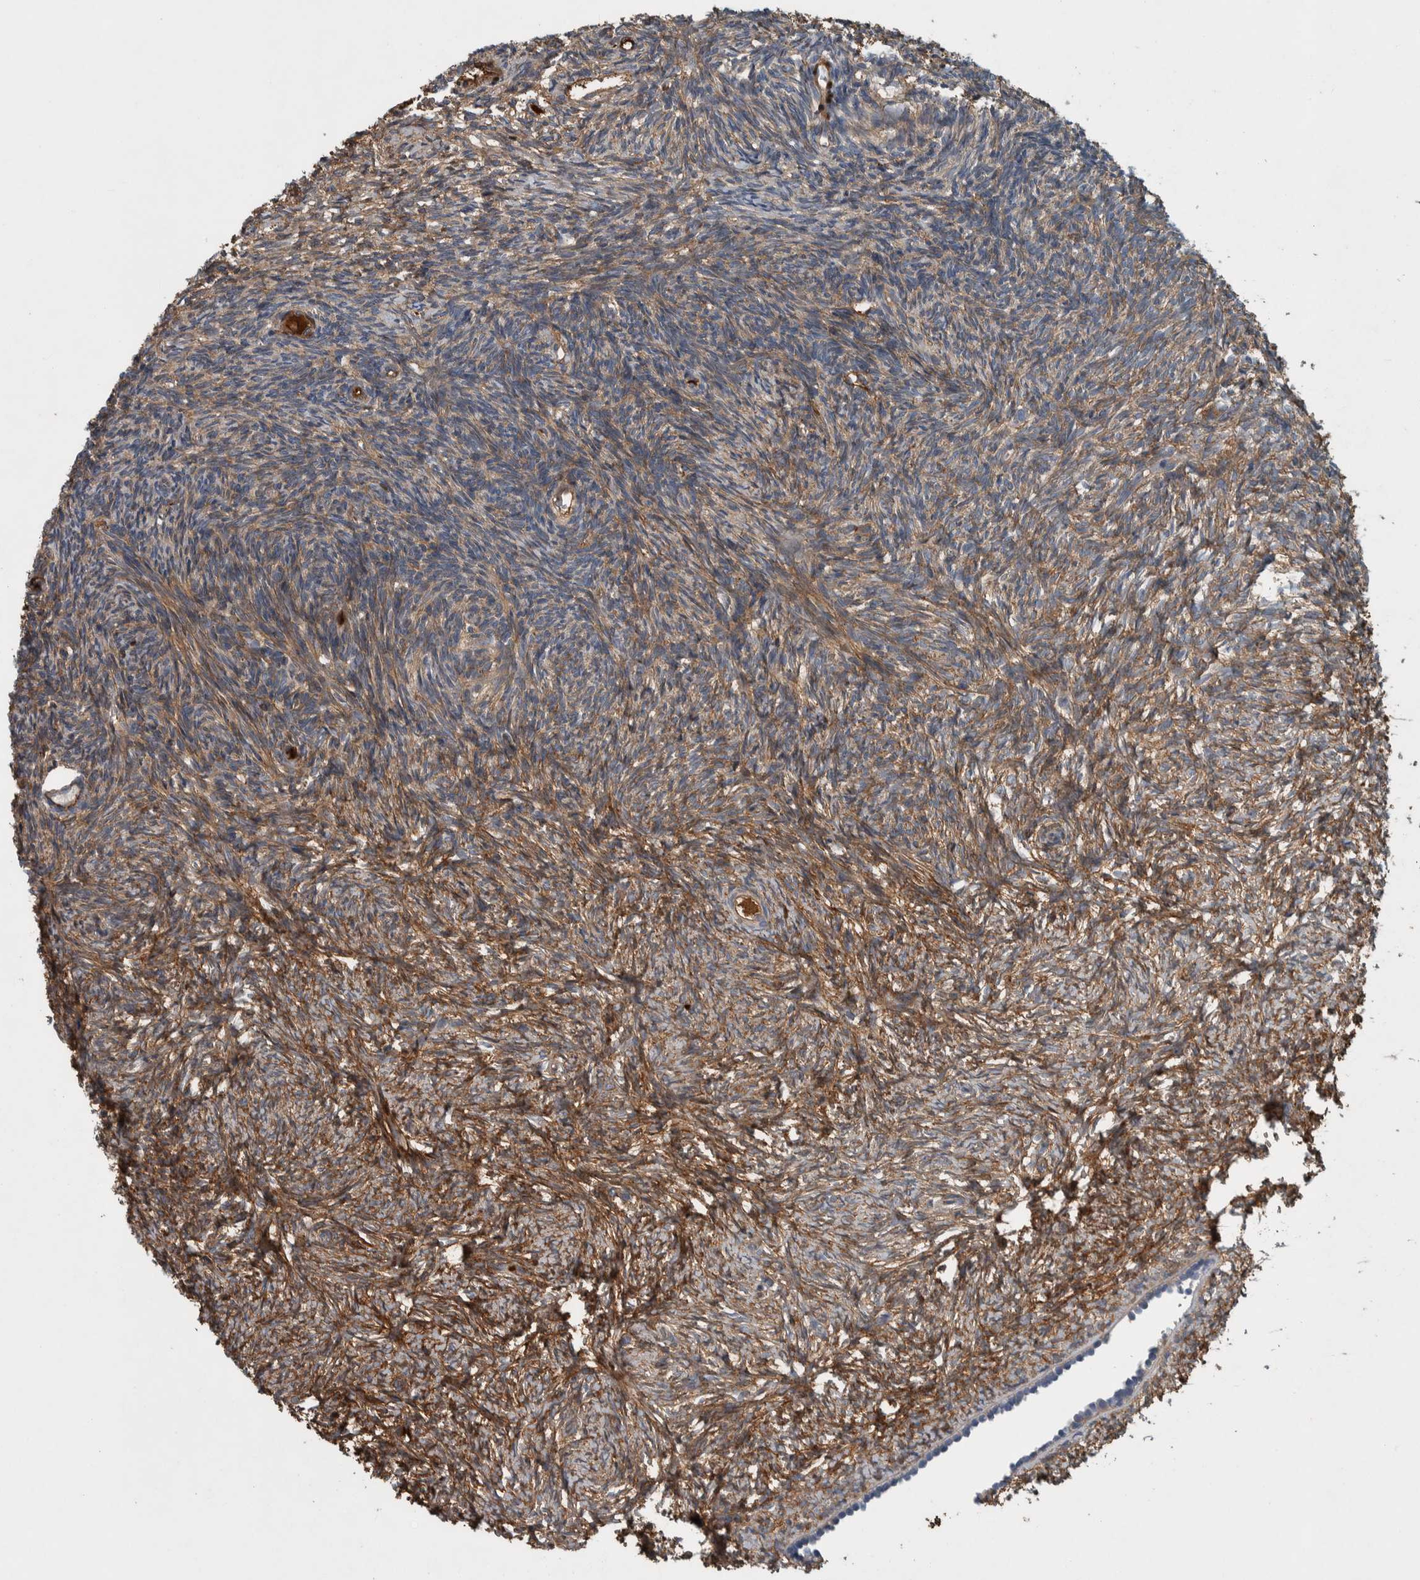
{"staining": {"intensity": "moderate", "quantity": ">75%", "location": "cytoplasmic/membranous"}, "tissue": "ovary", "cell_type": "Follicle cells", "image_type": "normal", "snomed": [{"axis": "morphology", "description": "Normal tissue, NOS"}, {"axis": "topography", "description": "Ovary"}], "caption": "The histopathology image shows a brown stain indicating the presence of a protein in the cytoplasmic/membranous of follicle cells in ovary. (DAB IHC, brown staining for protein, blue staining for nuclei).", "gene": "SERPINC1", "patient": {"sex": "female", "age": 34}}